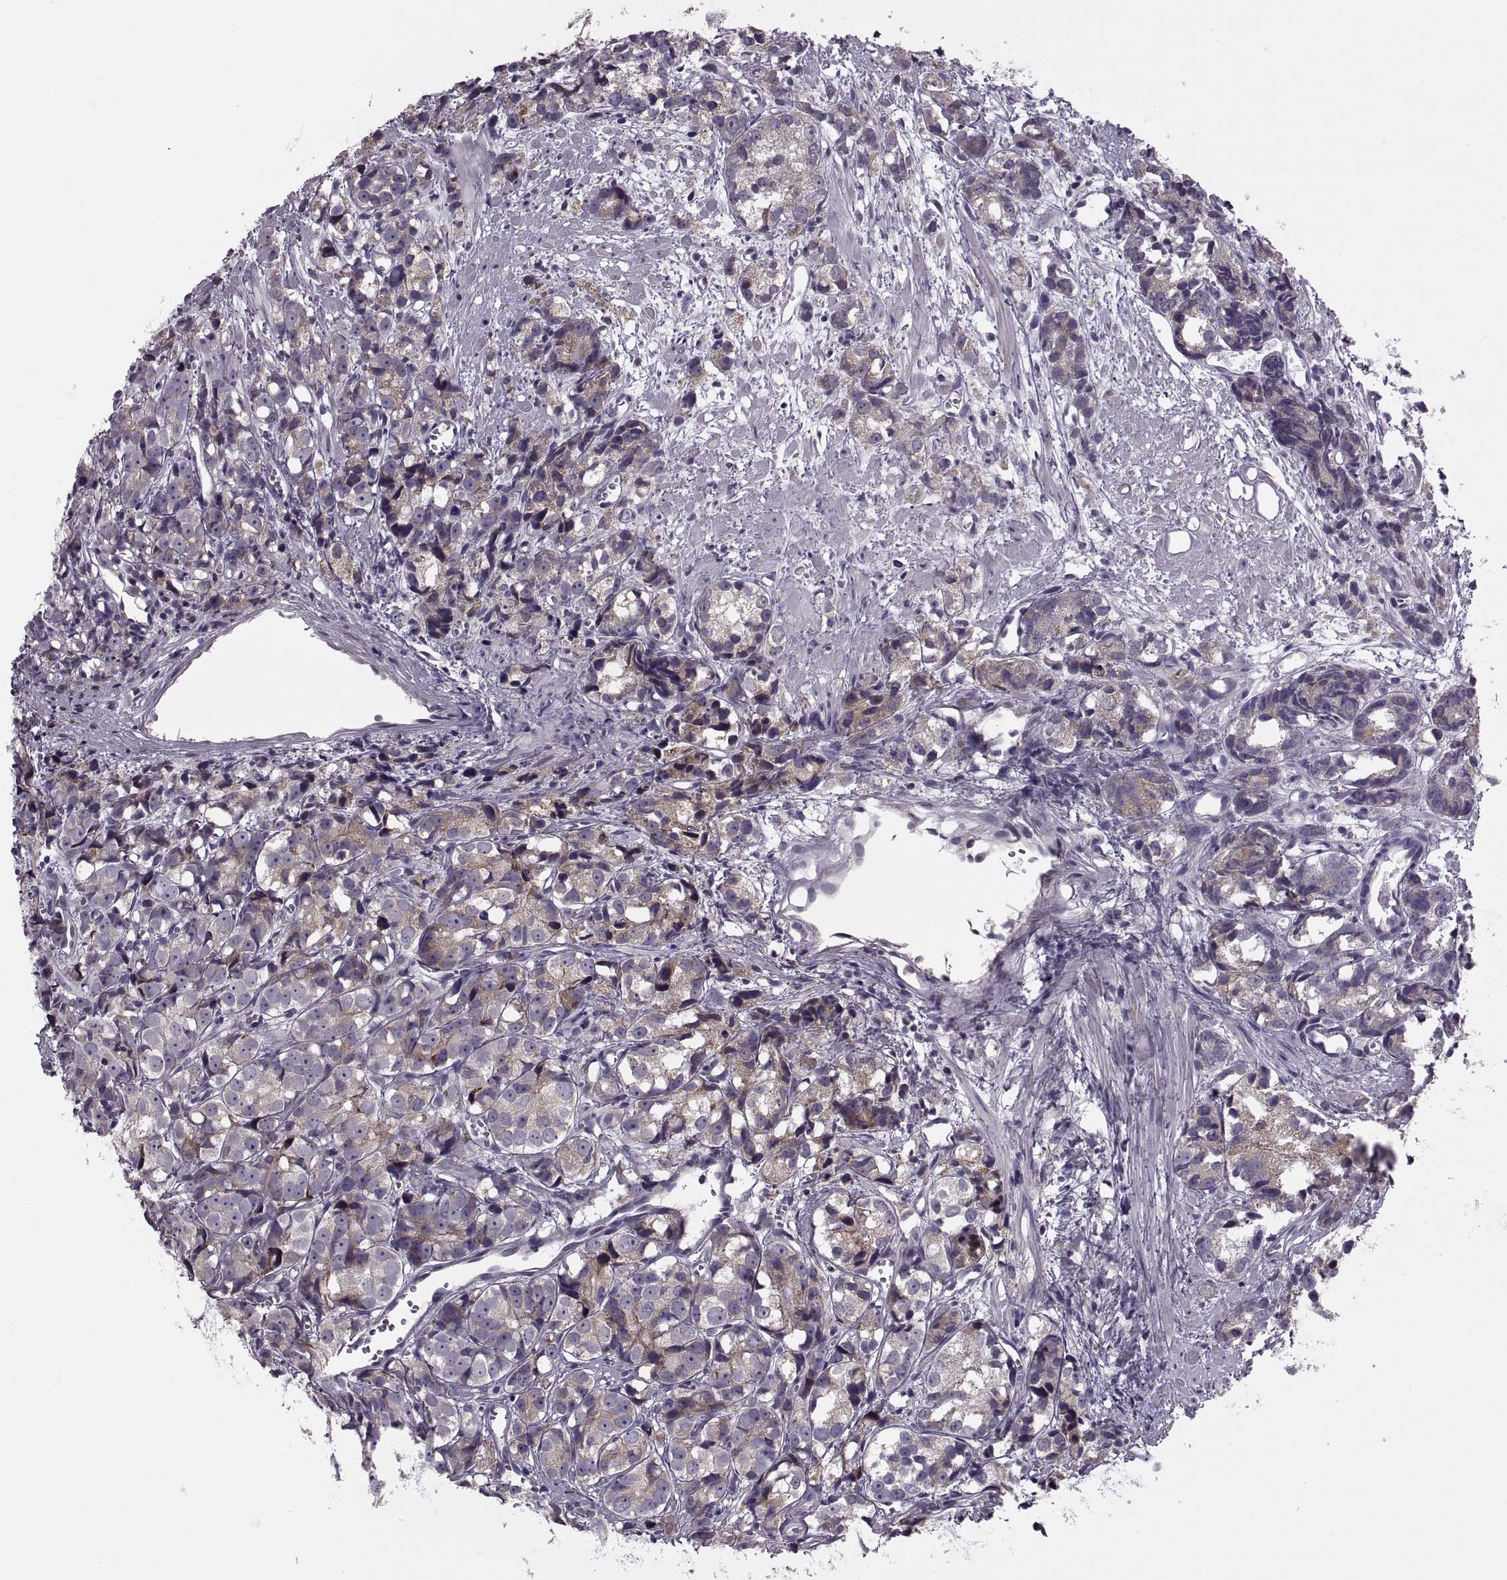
{"staining": {"intensity": "moderate", "quantity": "<25%", "location": "cytoplasmic/membranous"}, "tissue": "prostate cancer", "cell_type": "Tumor cells", "image_type": "cancer", "snomed": [{"axis": "morphology", "description": "Adenocarcinoma, High grade"}, {"axis": "topography", "description": "Prostate"}], "caption": "A high-resolution micrograph shows immunohistochemistry staining of adenocarcinoma (high-grade) (prostate), which shows moderate cytoplasmic/membranous positivity in approximately <25% of tumor cells. (DAB IHC with brightfield microscopy, high magnification).", "gene": "LETM2", "patient": {"sex": "male", "age": 77}}